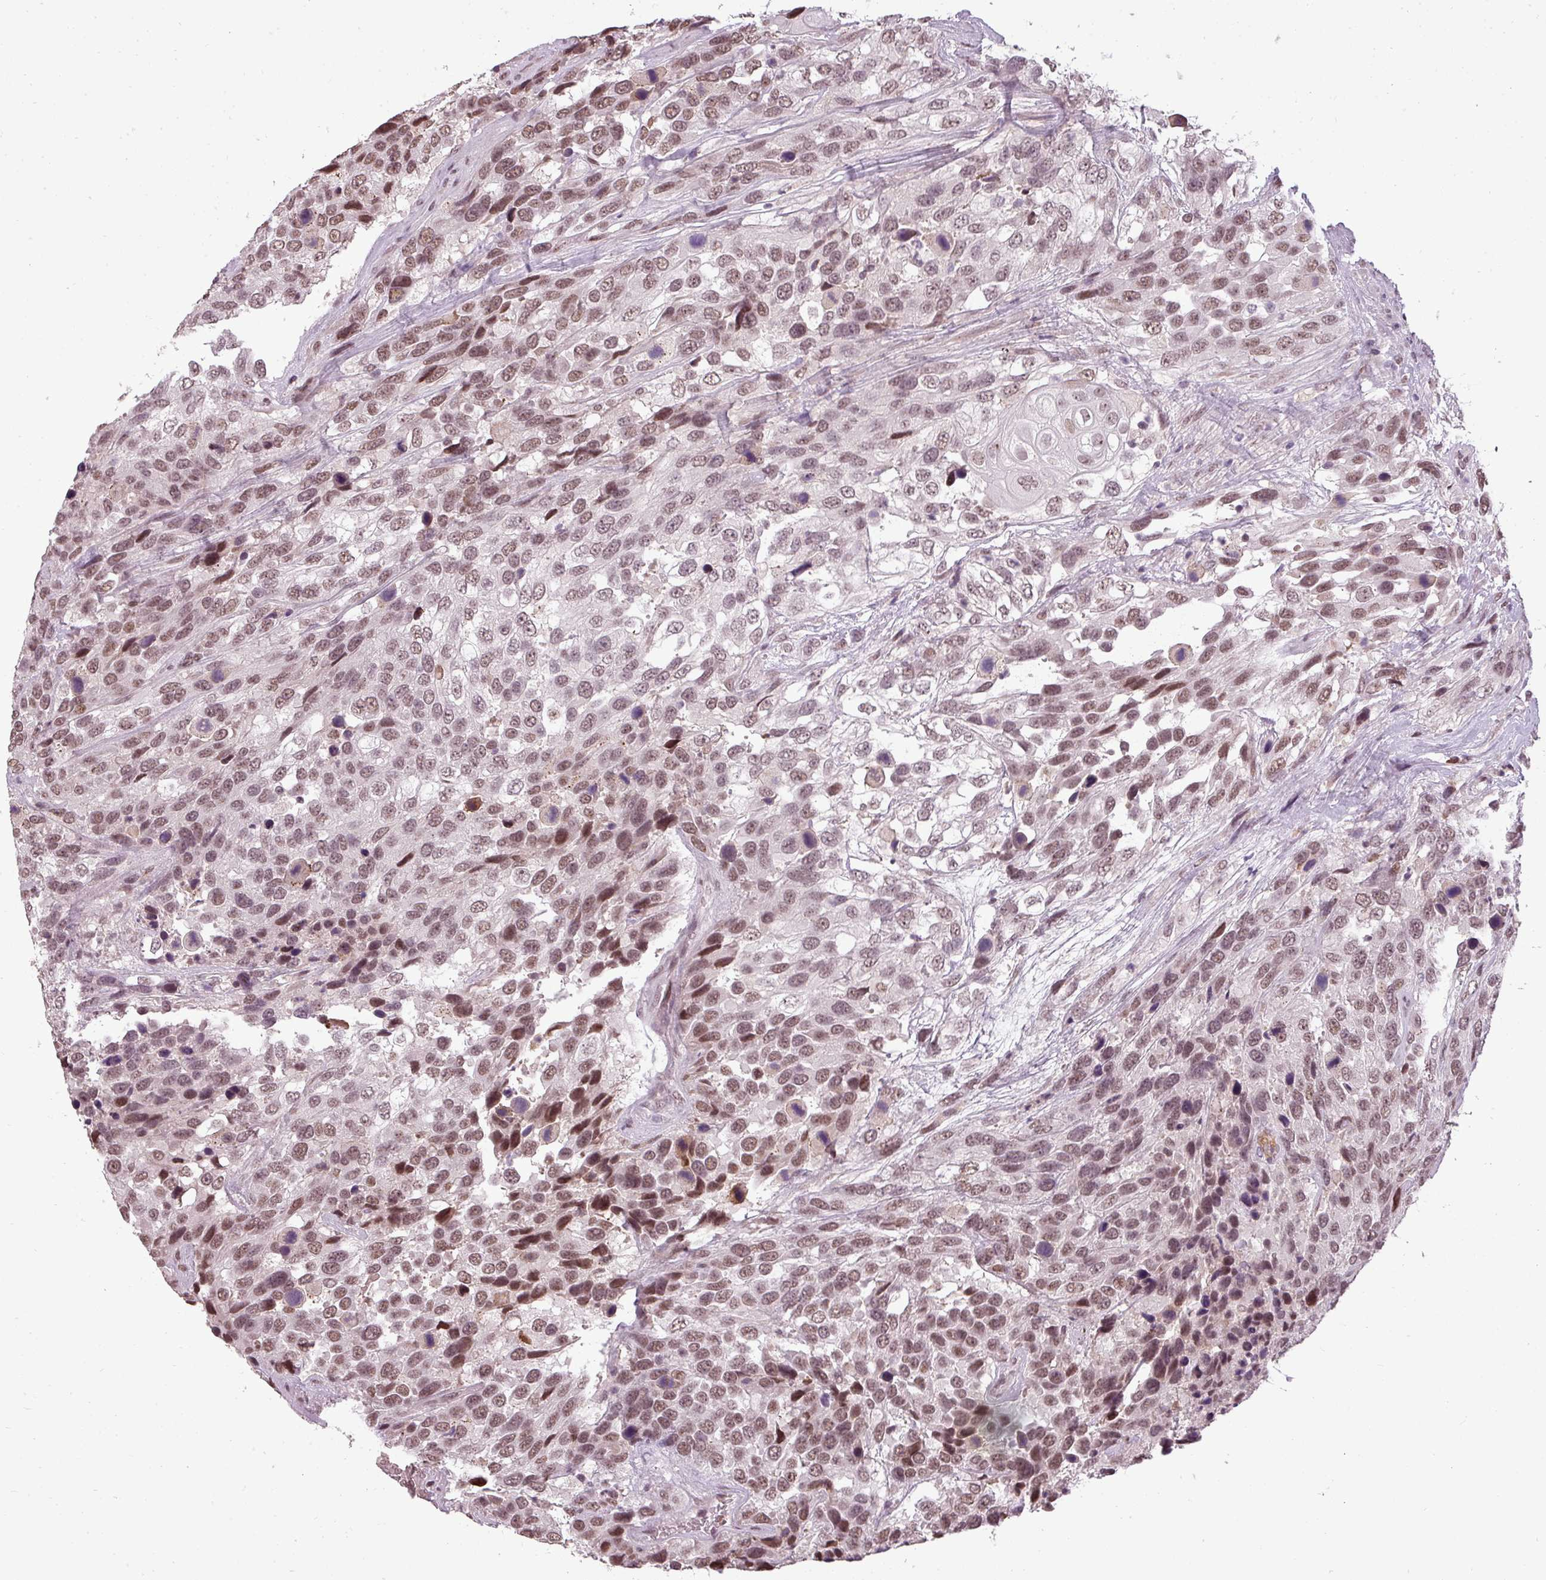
{"staining": {"intensity": "moderate", "quantity": ">75%", "location": "nuclear"}, "tissue": "urothelial cancer", "cell_type": "Tumor cells", "image_type": "cancer", "snomed": [{"axis": "morphology", "description": "Urothelial carcinoma, High grade"}, {"axis": "topography", "description": "Urinary bladder"}], "caption": "Immunohistochemical staining of urothelial carcinoma (high-grade) displays moderate nuclear protein expression in approximately >75% of tumor cells.", "gene": "BCAS3", "patient": {"sex": "female", "age": 70}}